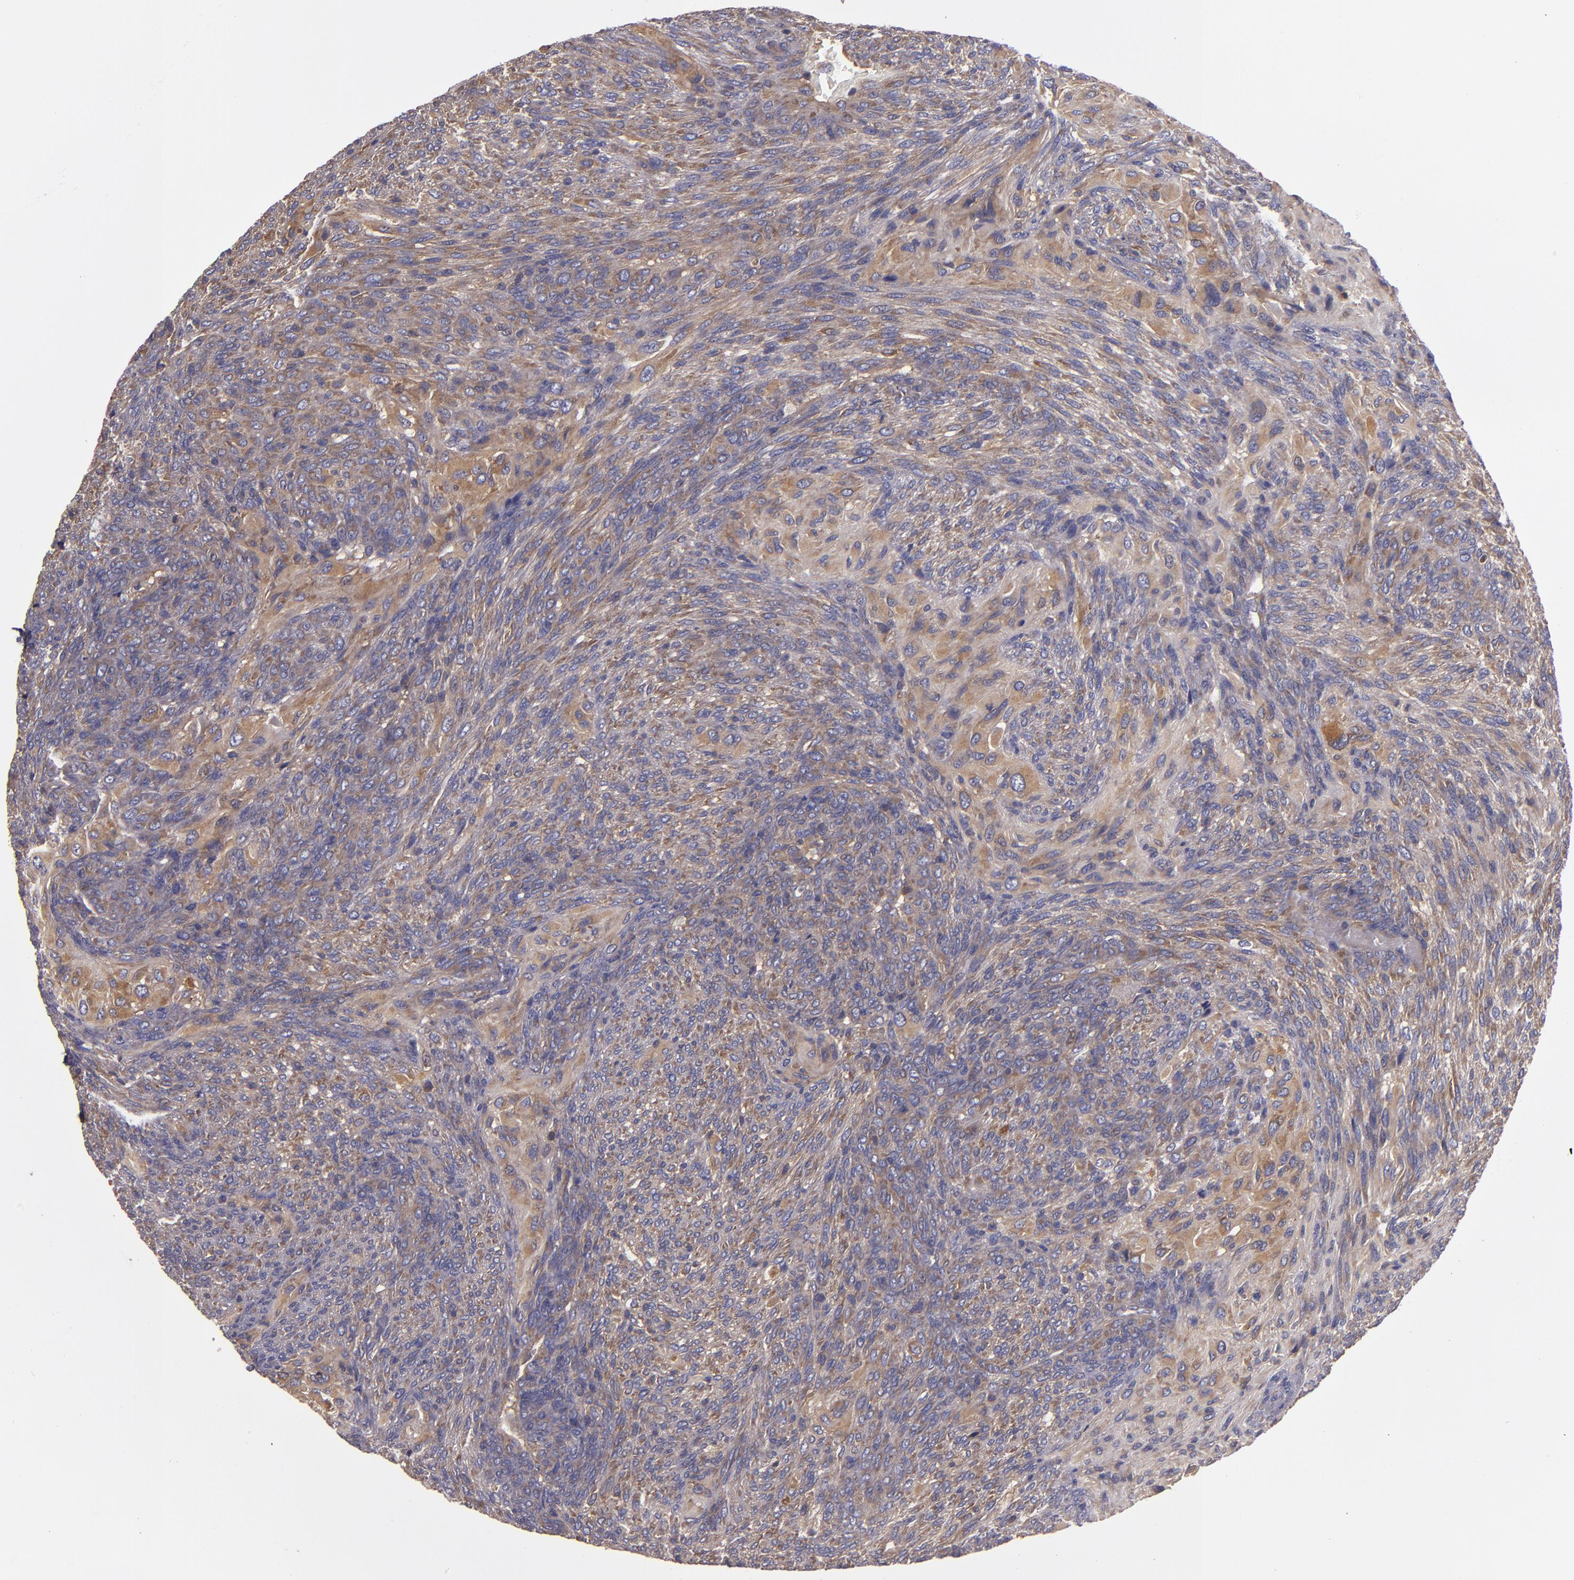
{"staining": {"intensity": "weak", "quantity": ">75%", "location": "cytoplasmic/membranous"}, "tissue": "glioma", "cell_type": "Tumor cells", "image_type": "cancer", "snomed": [{"axis": "morphology", "description": "Glioma, malignant, High grade"}, {"axis": "topography", "description": "Cerebral cortex"}], "caption": "Immunohistochemical staining of human glioma reveals weak cytoplasmic/membranous protein positivity in approximately >75% of tumor cells. Immunohistochemistry (ihc) stains the protein of interest in brown and the nuclei are stained blue.", "gene": "CARS1", "patient": {"sex": "female", "age": 55}}